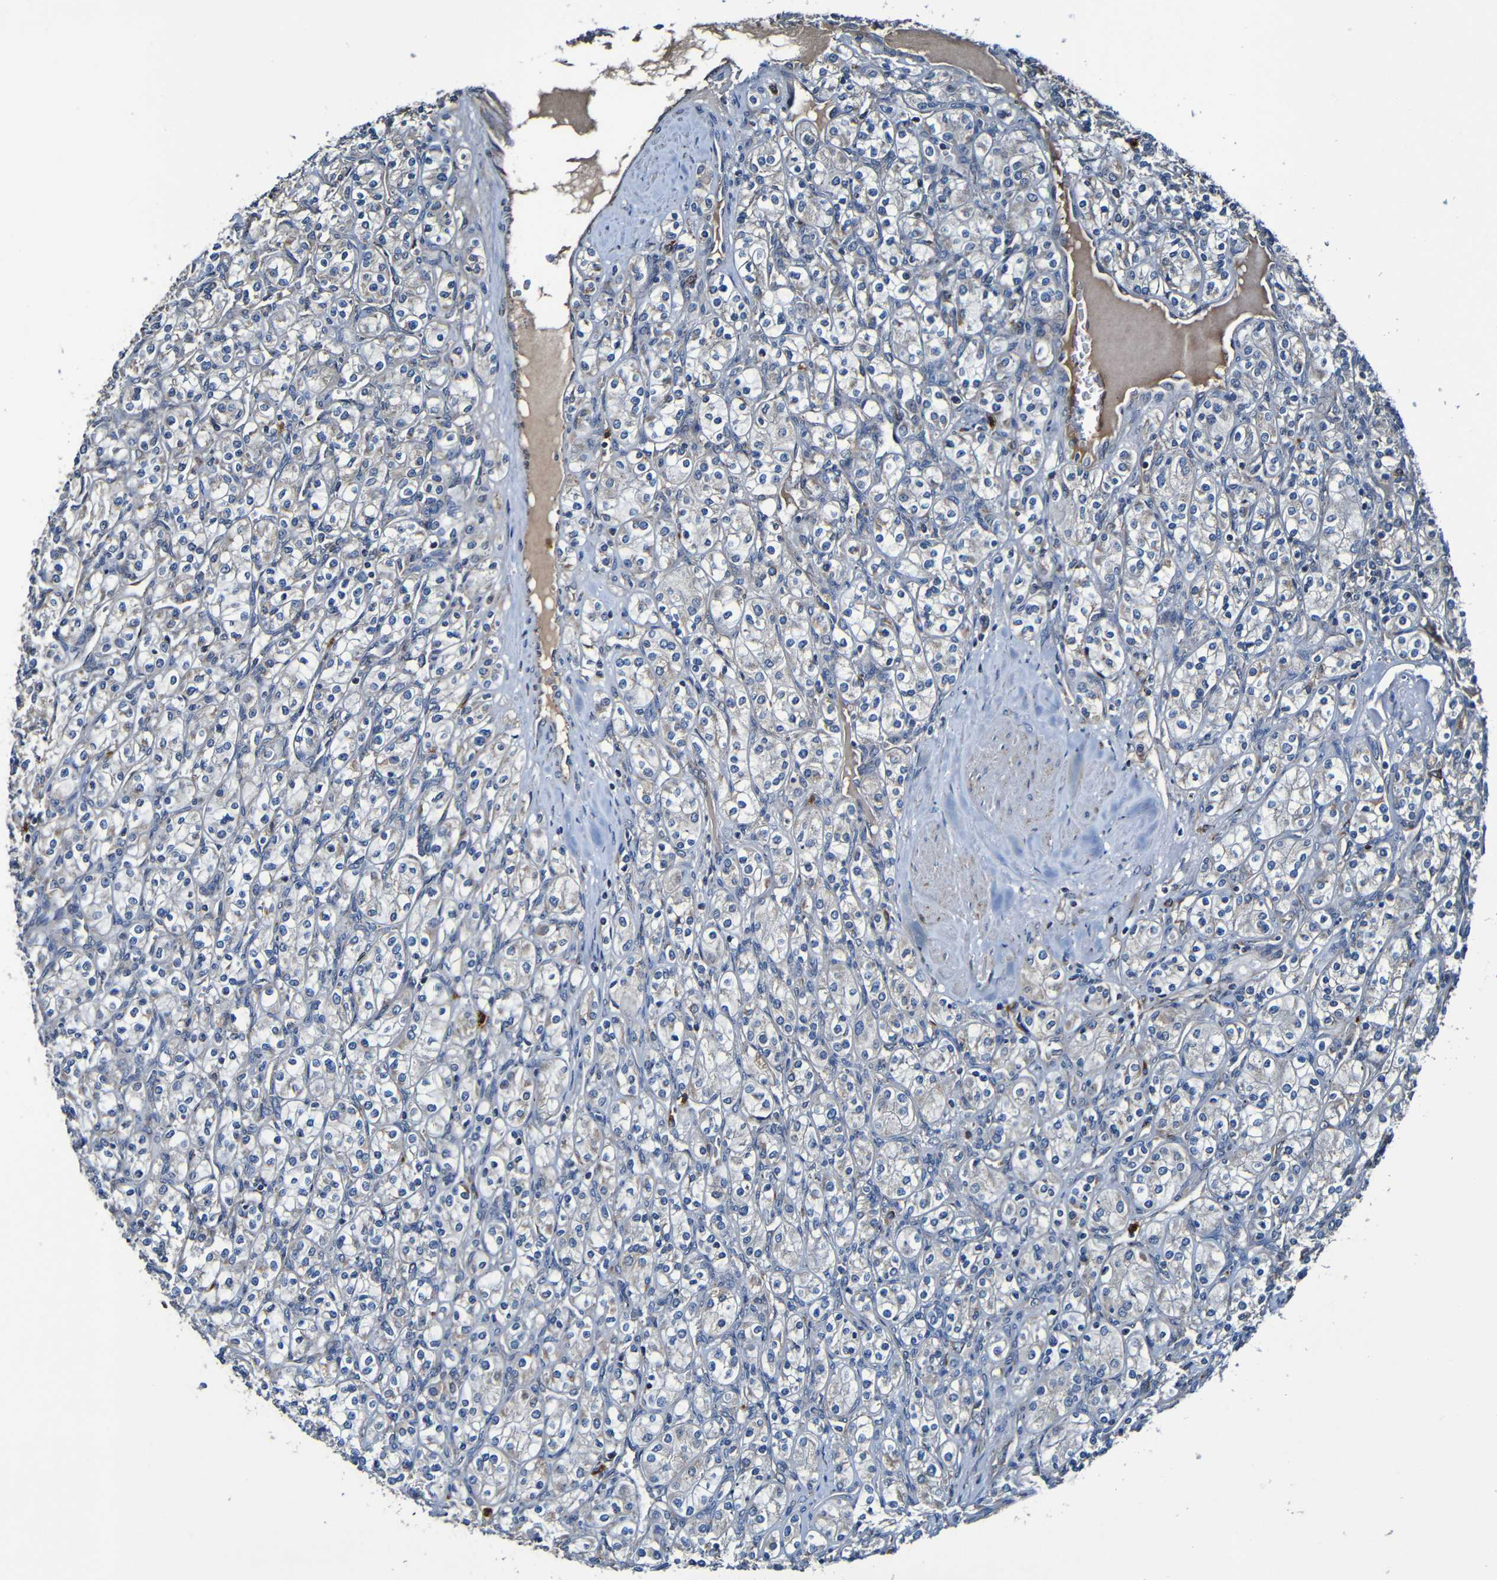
{"staining": {"intensity": "weak", "quantity": "<25%", "location": "cytoplasmic/membranous"}, "tissue": "renal cancer", "cell_type": "Tumor cells", "image_type": "cancer", "snomed": [{"axis": "morphology", "description": "Adenocarcinoma, NOS"}, {"axis": "topography", "description": "Kidney"}], "caption": "DAB immunohistochemical staining of human renal cancer (adenocarcinoma) demonstrates no significant expression in tumor cells.", "gene": "ADAM15", "patient": {"sex": "male", "age": 77}}